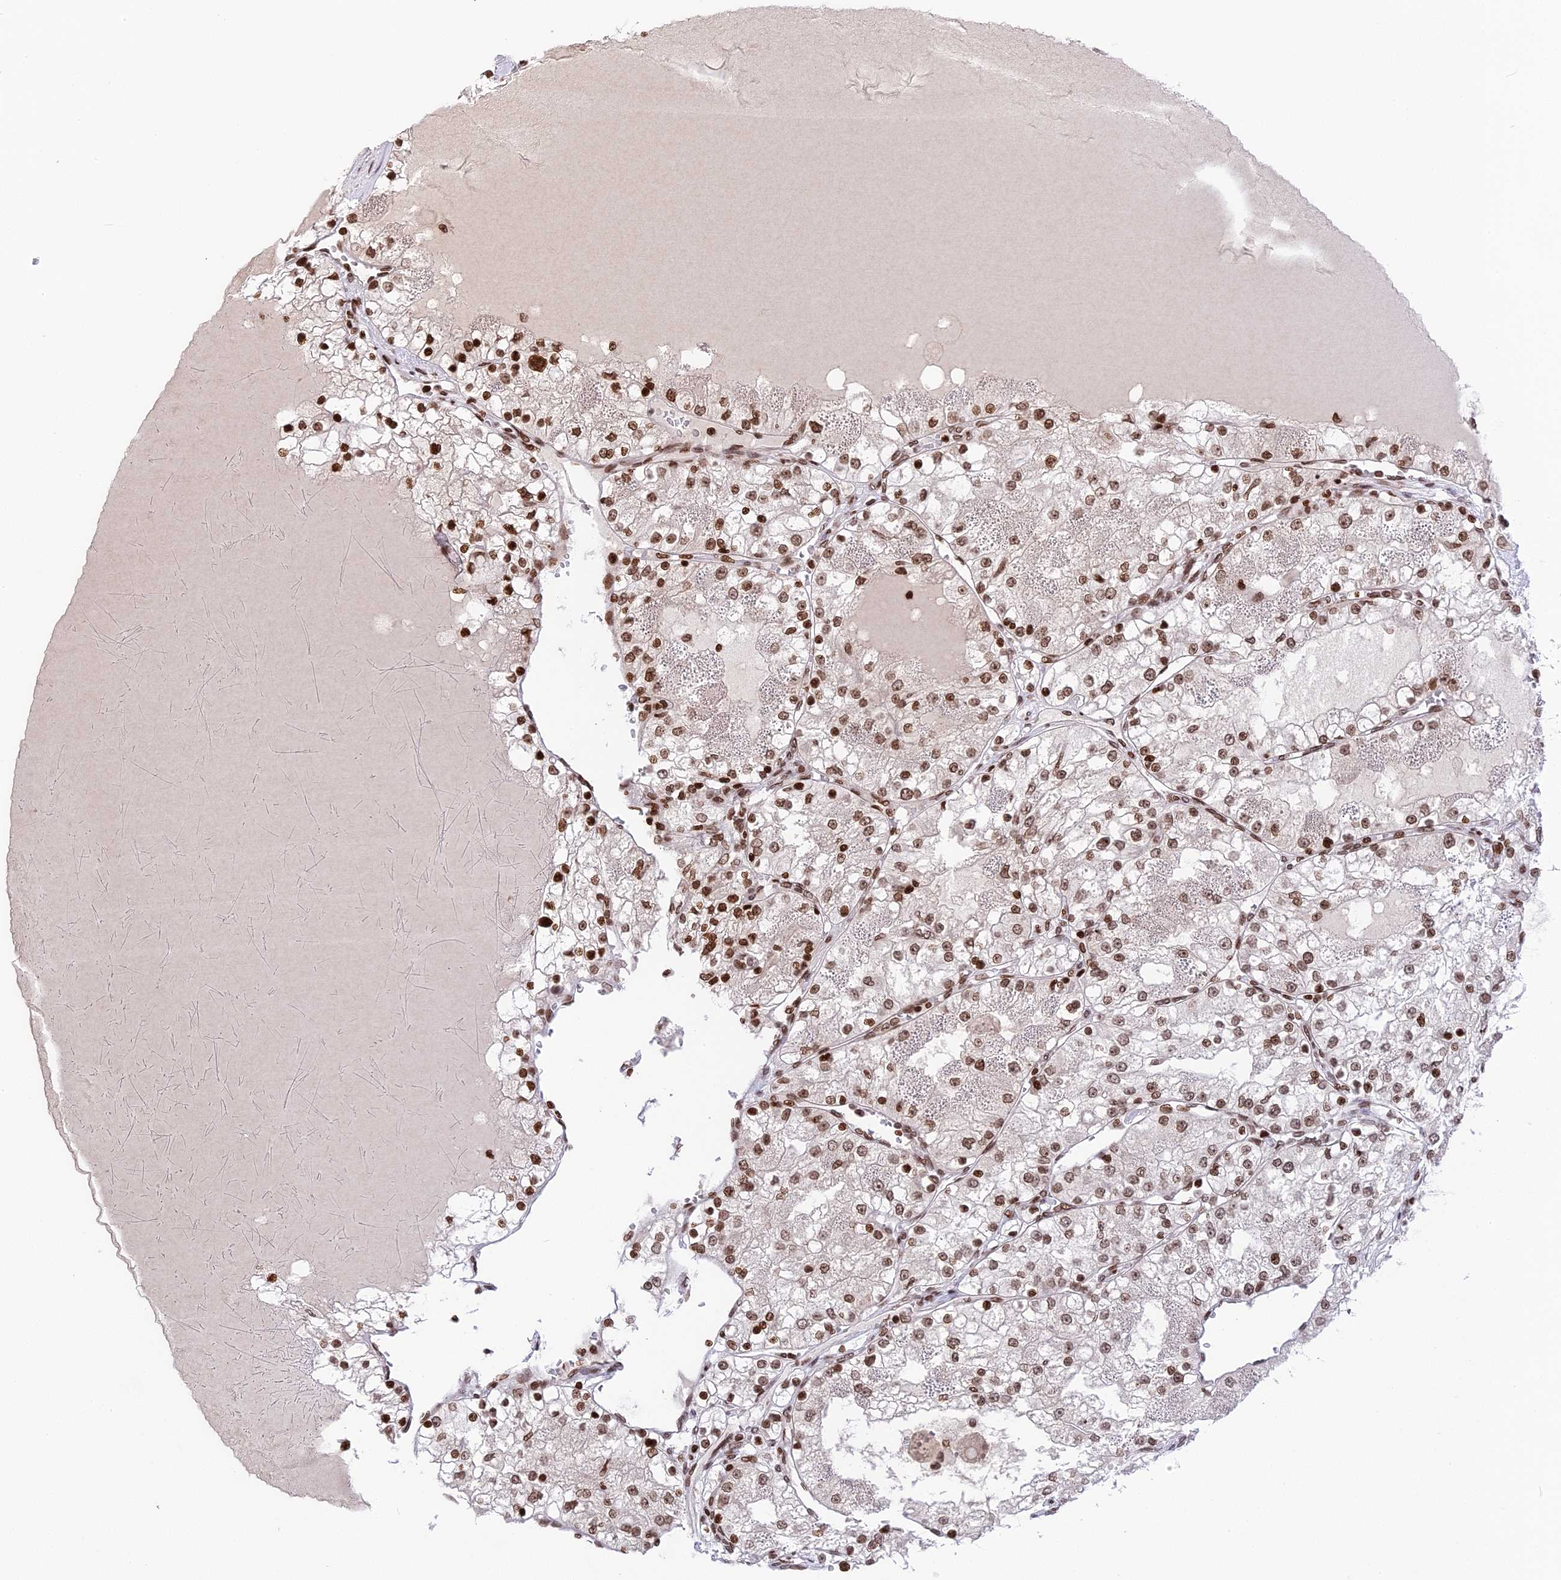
{"staining": {"intensity": "strong", "quantity": ">75%", "location": "nuclear"}, "tissue": "renal cancer", "cell_type": "Tumor cells", "image_type": "cancer", "snomed": [{"axis": "morphology", "description": "Normal tissue, NOS"}, {"axis": "morphology", "description": "Adenocarcinoma, NOS"}, {"axis": "topography", "description": "Kidney"}], "caption": "Strong nuclear protein positivity is appreciated in about >75% of tumor cells in renal adenocarcinoma.", "gene": "TET2", "patient": {"sex": "male", "age": 68}}